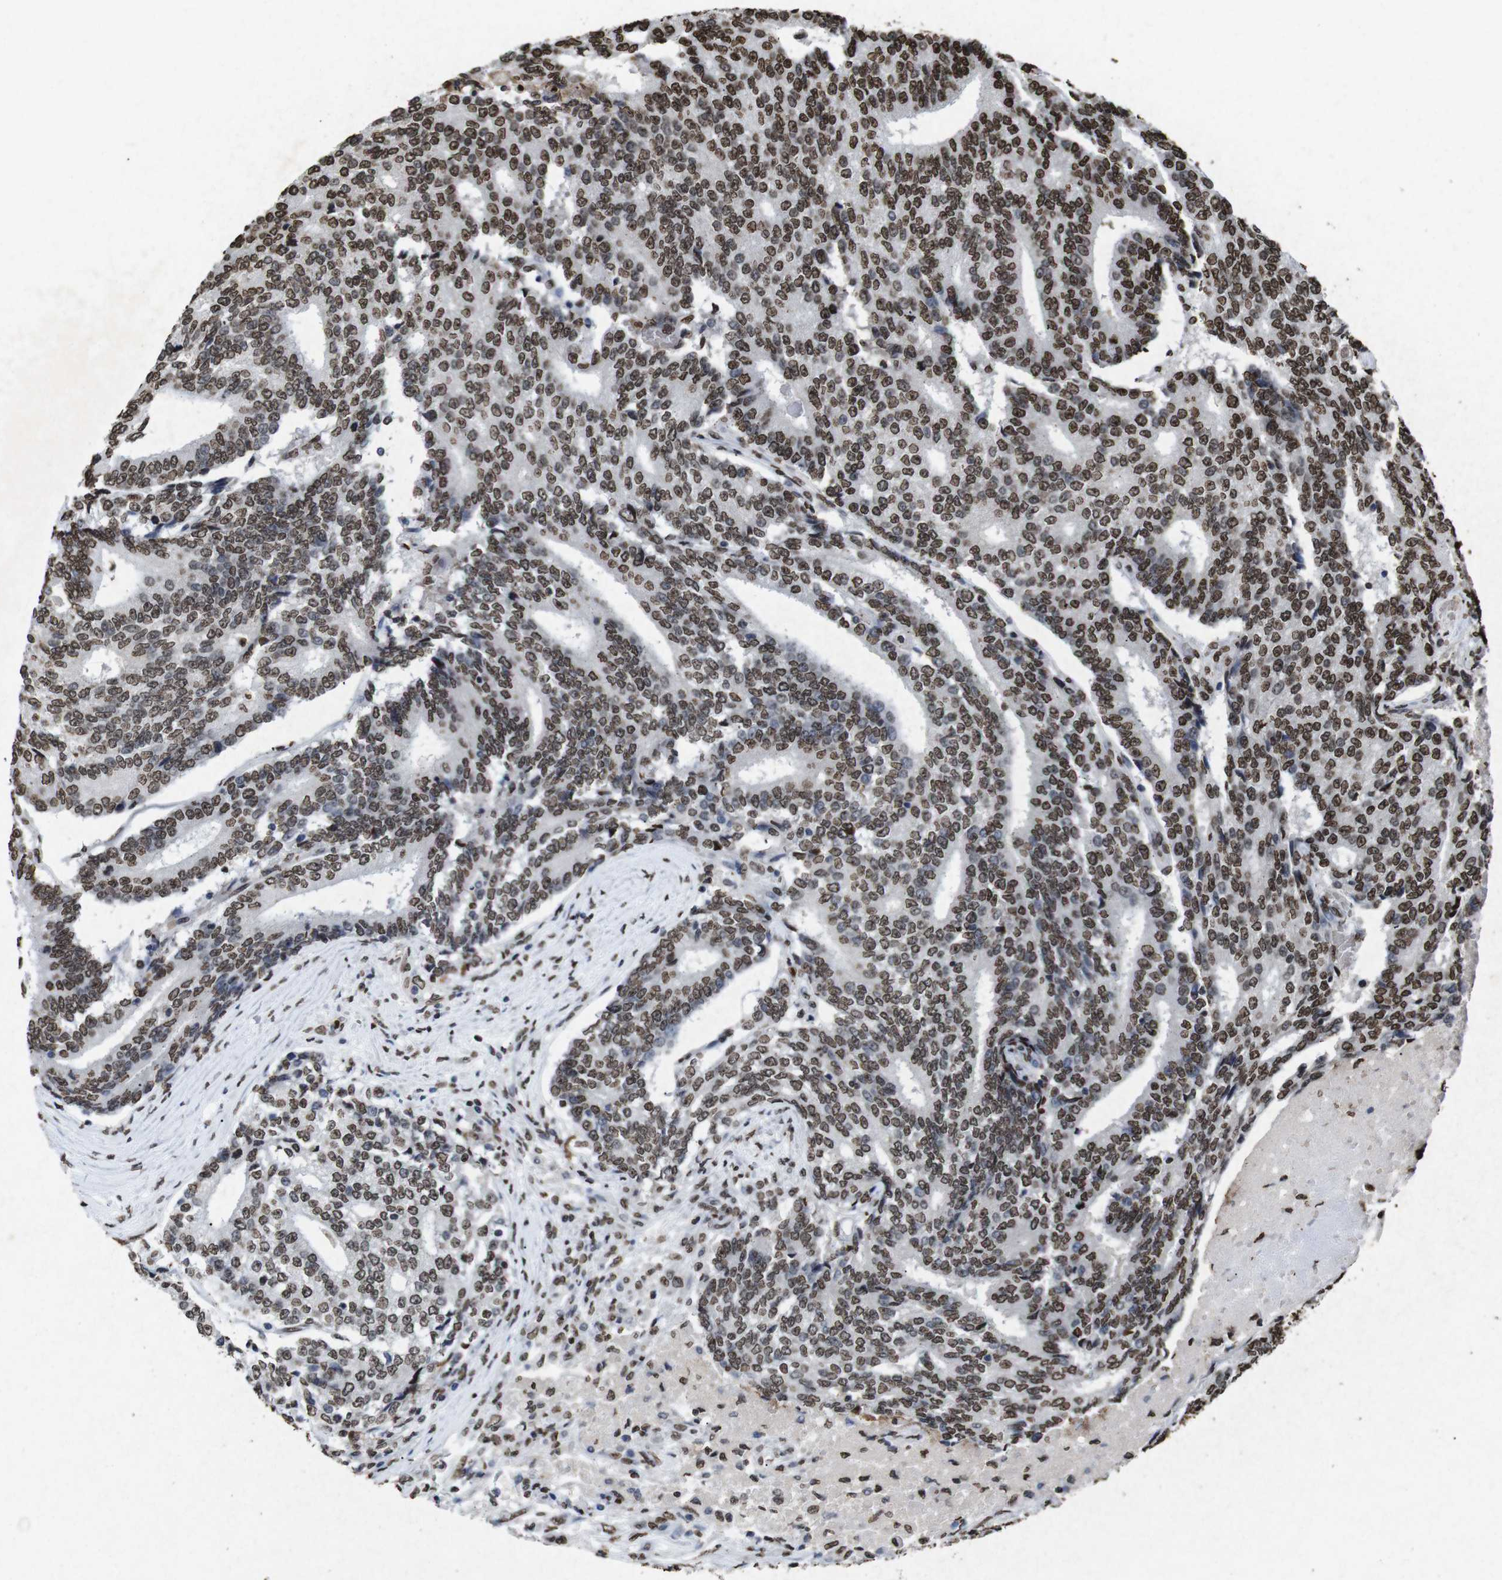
{"staining": {"intensity": "strong", "quantity": ">75%", "location": "nuclear"}, "tissue": "prostate cancer", "cell_type": "Tumor cells", "image_type": "cancer", "snomed": [{"axis": "morphology", "description": "Normal tissue, NOS"}, {"axis": "morphology", "description": "Adenocarcinoma, High grade"}, {"axis": "topography", "description": "Prostate"}, {"axis": "topography", "description": "Seminal veicle"}], "caption": "This is an image of IHC staining of prostate high-grade adenocarcinoma, which shows strong staining in the nuclear of tumor cells.", "gene": "MDM2", "patient": {"sex": "male", "age": 55}}